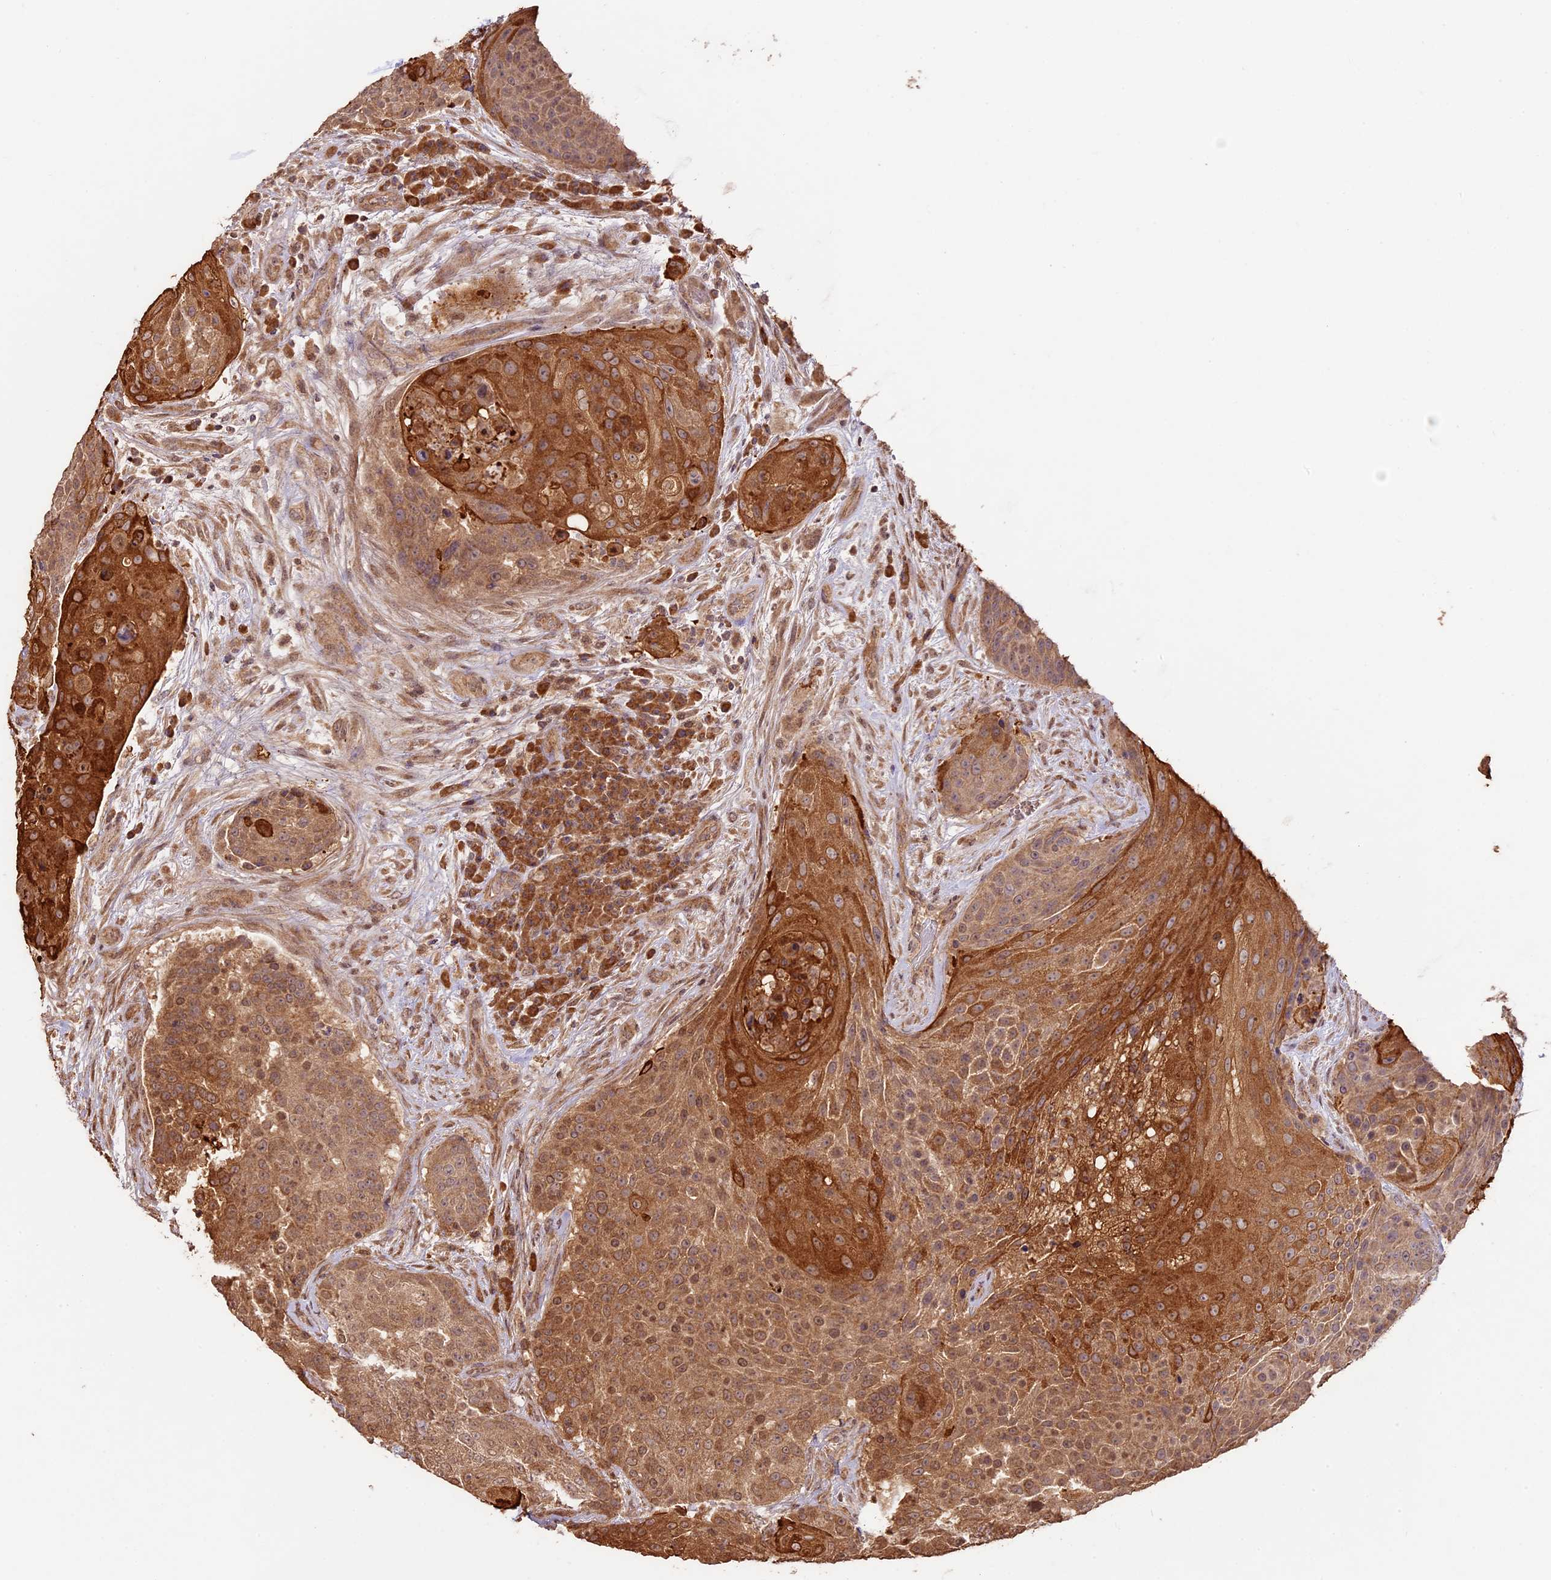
{"staining": {"intensity": "strong", "quantity": "25%-75%", "location": "cytoplasmic/membranous"}, "tissue": "urothelial cancer", "cell_type": "Tumor cells", "image_type": "cancer", "snomed": [{"axis": "morphology", "description": "Urothelial carcinoma, High grade"}, {"axis": "topography", "description": "Urinary bladder"}], "caption": "A brown stain labels strong cytoplasmic/membranous expression of a protein in human urothelial cancer tumor cells. Using DAB (3,3'-diaminobenzidine) (brown) and hematoxylin (blue) stains, captured at high magnification using brightfield microscopy.", "gene": "BCAS4", "patient": {"sex": "female", "age": 63}}